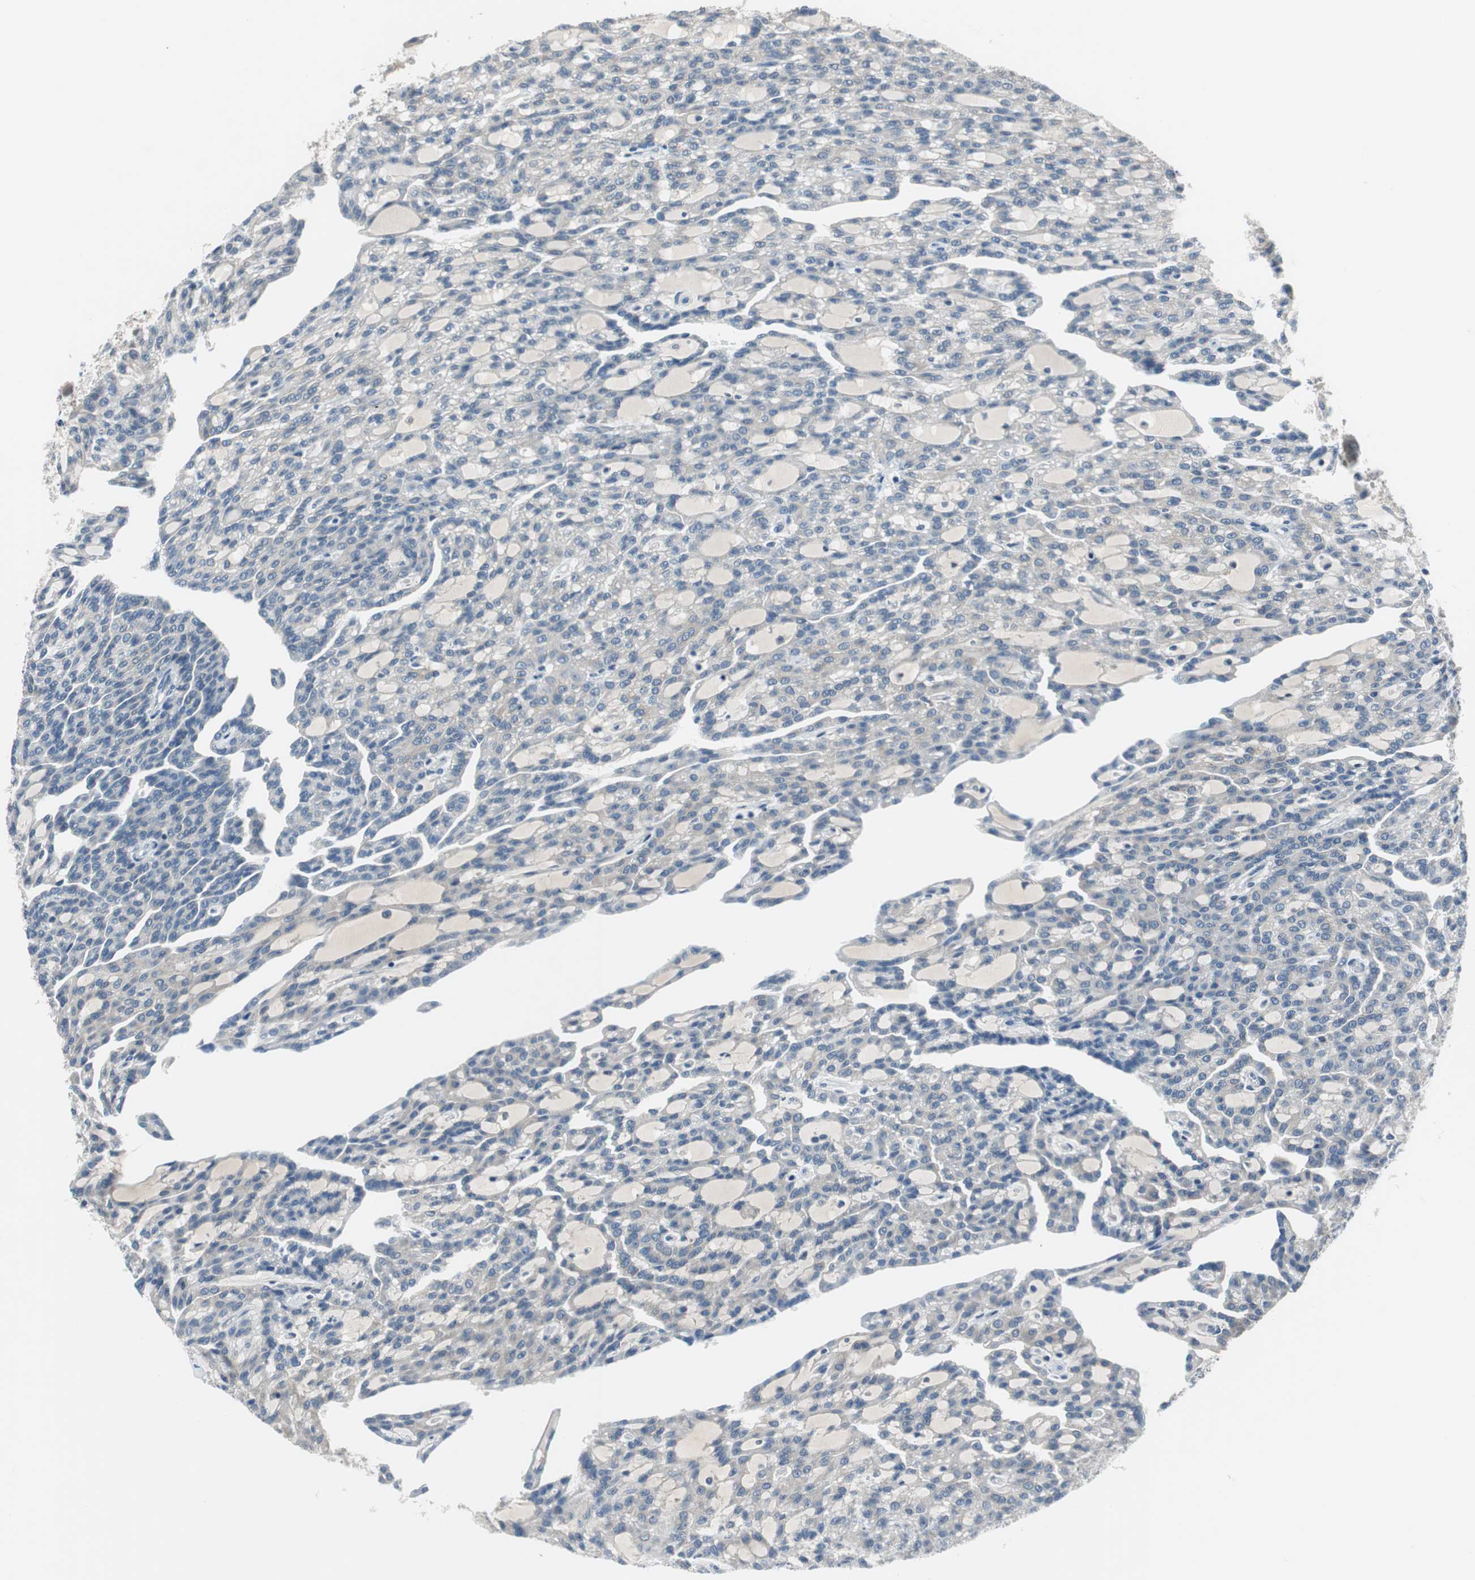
{"staining": {"intensity": "negative", "quantity": "none", "location": "none"}, "tissue": "renal cancer", "cell_type": "Tumor cells", "image_type": "cancer", "snomed": [{"axis": "morphology", "description": "Adenocarcinoma, NOS"}, {"axis": "topography", "description": "Kidney"}], "caption": "High power microscopy photomicrograph of an IHC histopathology image of renal cancer (adenocarcinoma), revealing no significant staining in tumor cells.", "gene": "PLAA", "patient": {"sex": "male", "age": 63}}